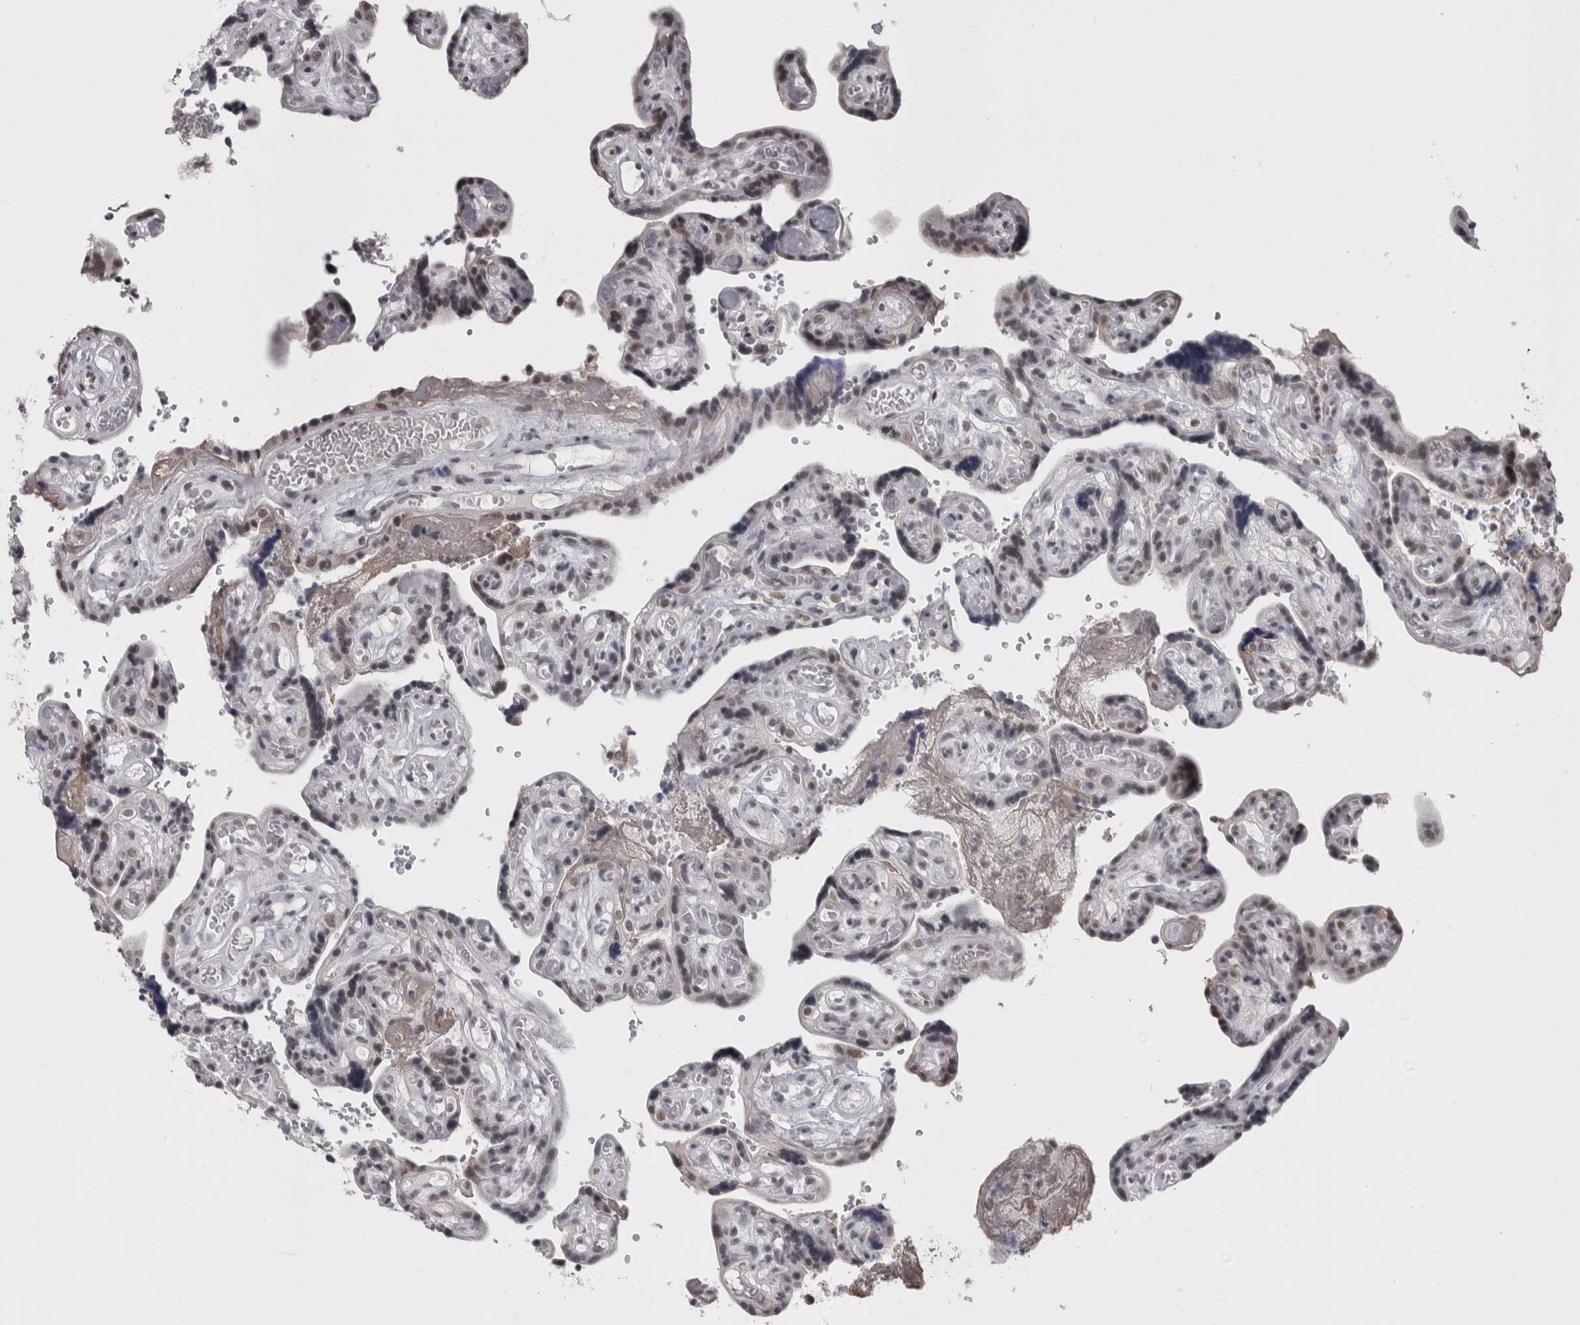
{"staining": {"intensity": "moderate", "quantity": ">75%", "location": "nuclear"}, "tissue": "placenta", "cell_type": "Decidual cells", "image_type": "normal", "snomed": [{"axis": "morphology", "description": "Normal tissue, NOS"}, {"axis": "topography", "description": "Placenta"}], "caption": "The immunohistochemical stain highlights moderate nuclear positivity in decidual cells of unremarkable placenta.", "gene": "ARID4B", "patient": {"sex": "female", "age": 30}}